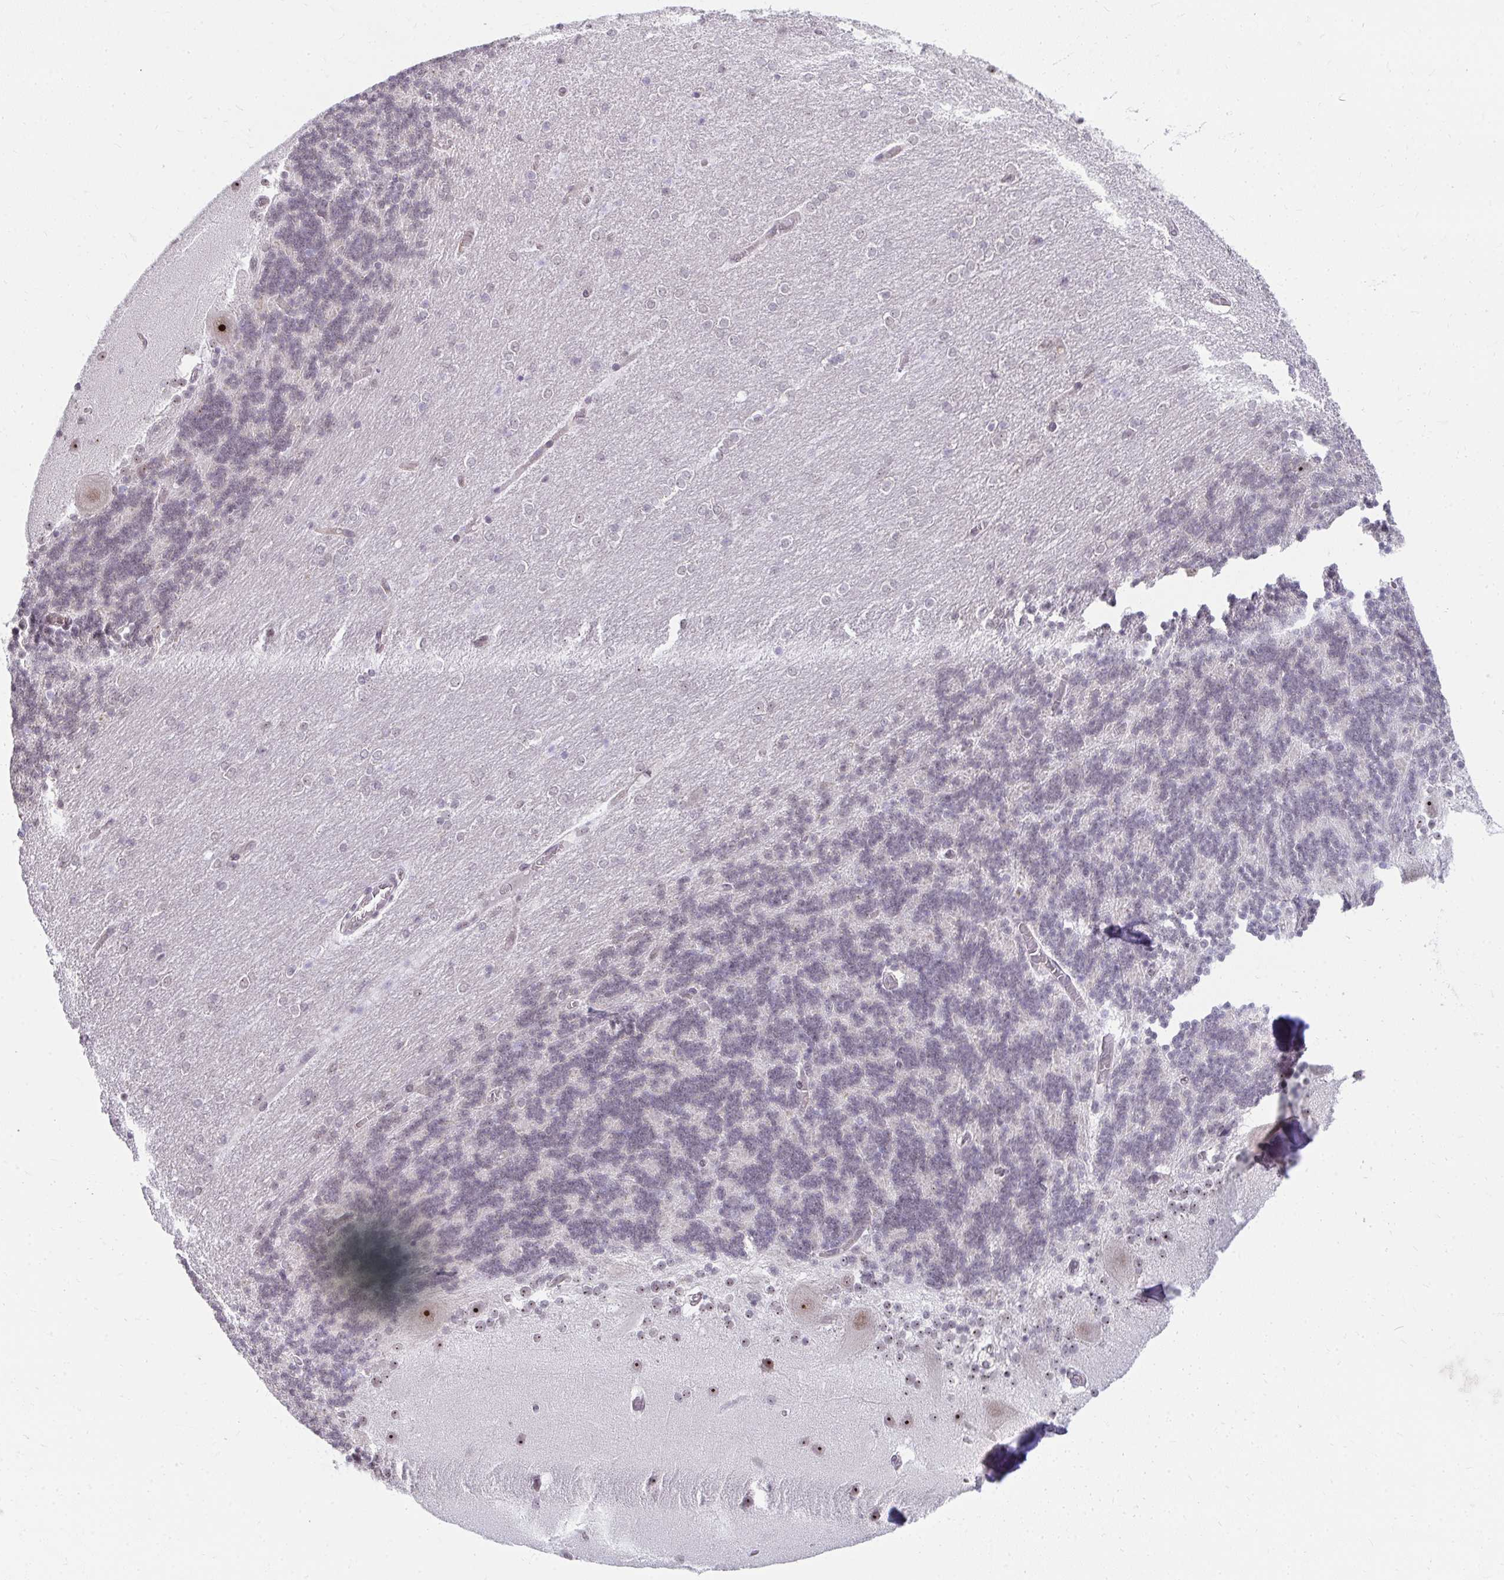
{"staining": {"intensity": "negative", "quantity": "none", "location": "none"}, "tissue": "cerebellum", "cell_type": "Cells in granular layer", "image_type": "normal", "snomed": [{"axis": "morphology", "description": "Normal tissue, NOS"}, {"axis": "topography", "description": "Cerebellum"}], "caption": "This image is of unremarkable cerebellum stained with immunohistochemistry to label a protein in brown with the nuclei are counter-stained blue. There is no expression in cells in granular layer.", "gene": "HIRA", "patient": {"sex": "female", "age": 54}}